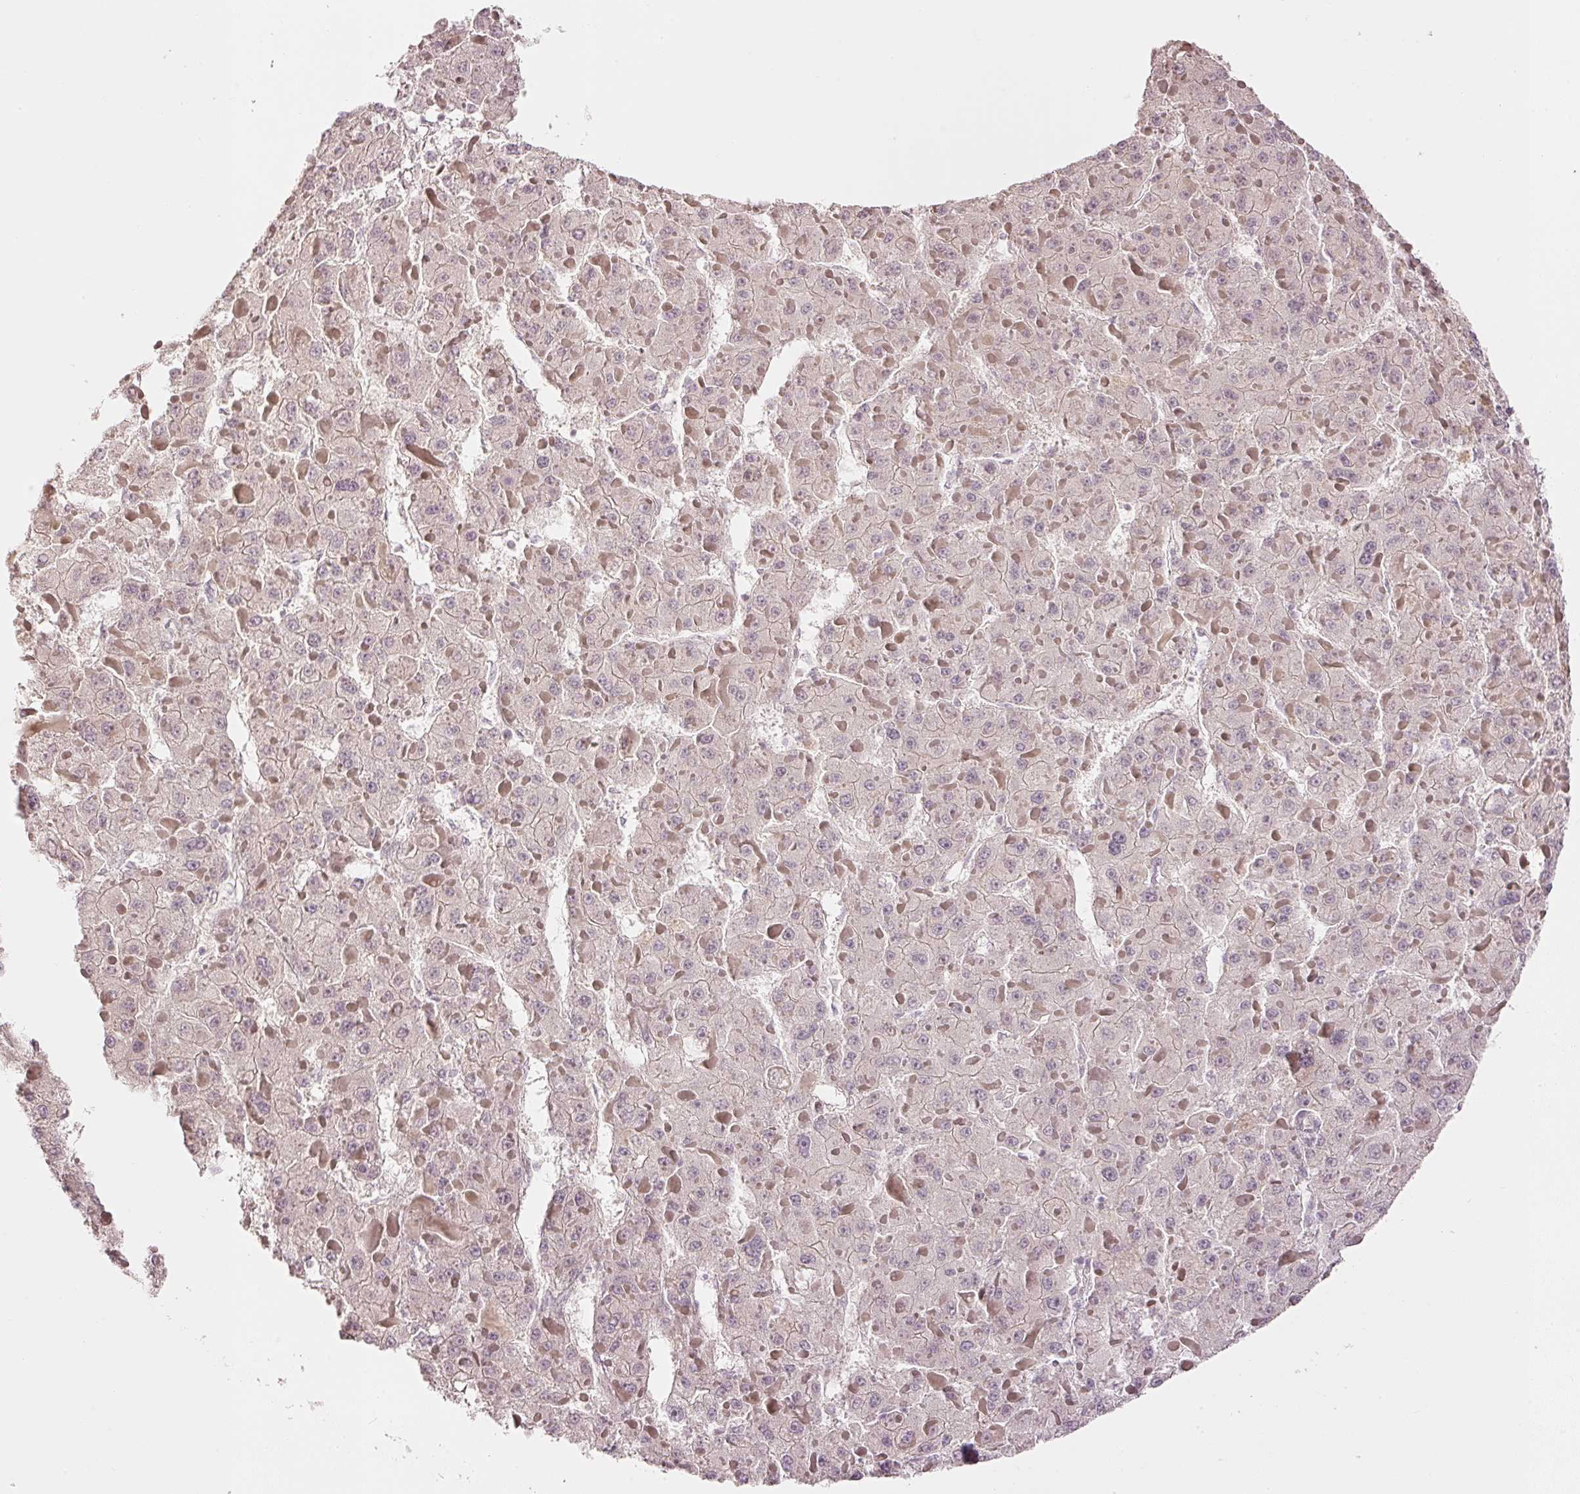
{"staining": {"intensity": "negative", "quantity": "none", "location": "none"}, "tissue": "liver cancer", "cell_type": "Tumor cells", "image_type": "cancer", "snomed": [{"axis": "morphology", "description": "Carcinoma, Hepatocellular, NOS"}, {"axis": "topography", "description": "Liver"}], "caption": "This photomicrograph is of liver cancer (hepatocellular carcinoma) stained with immunohistochemistry to label a protein in brown with the nuclei are counter-stained blue. There is no expression in tumor cells.", "gene": "GZMA", "patient": {"sex": "female", "age": 73}}